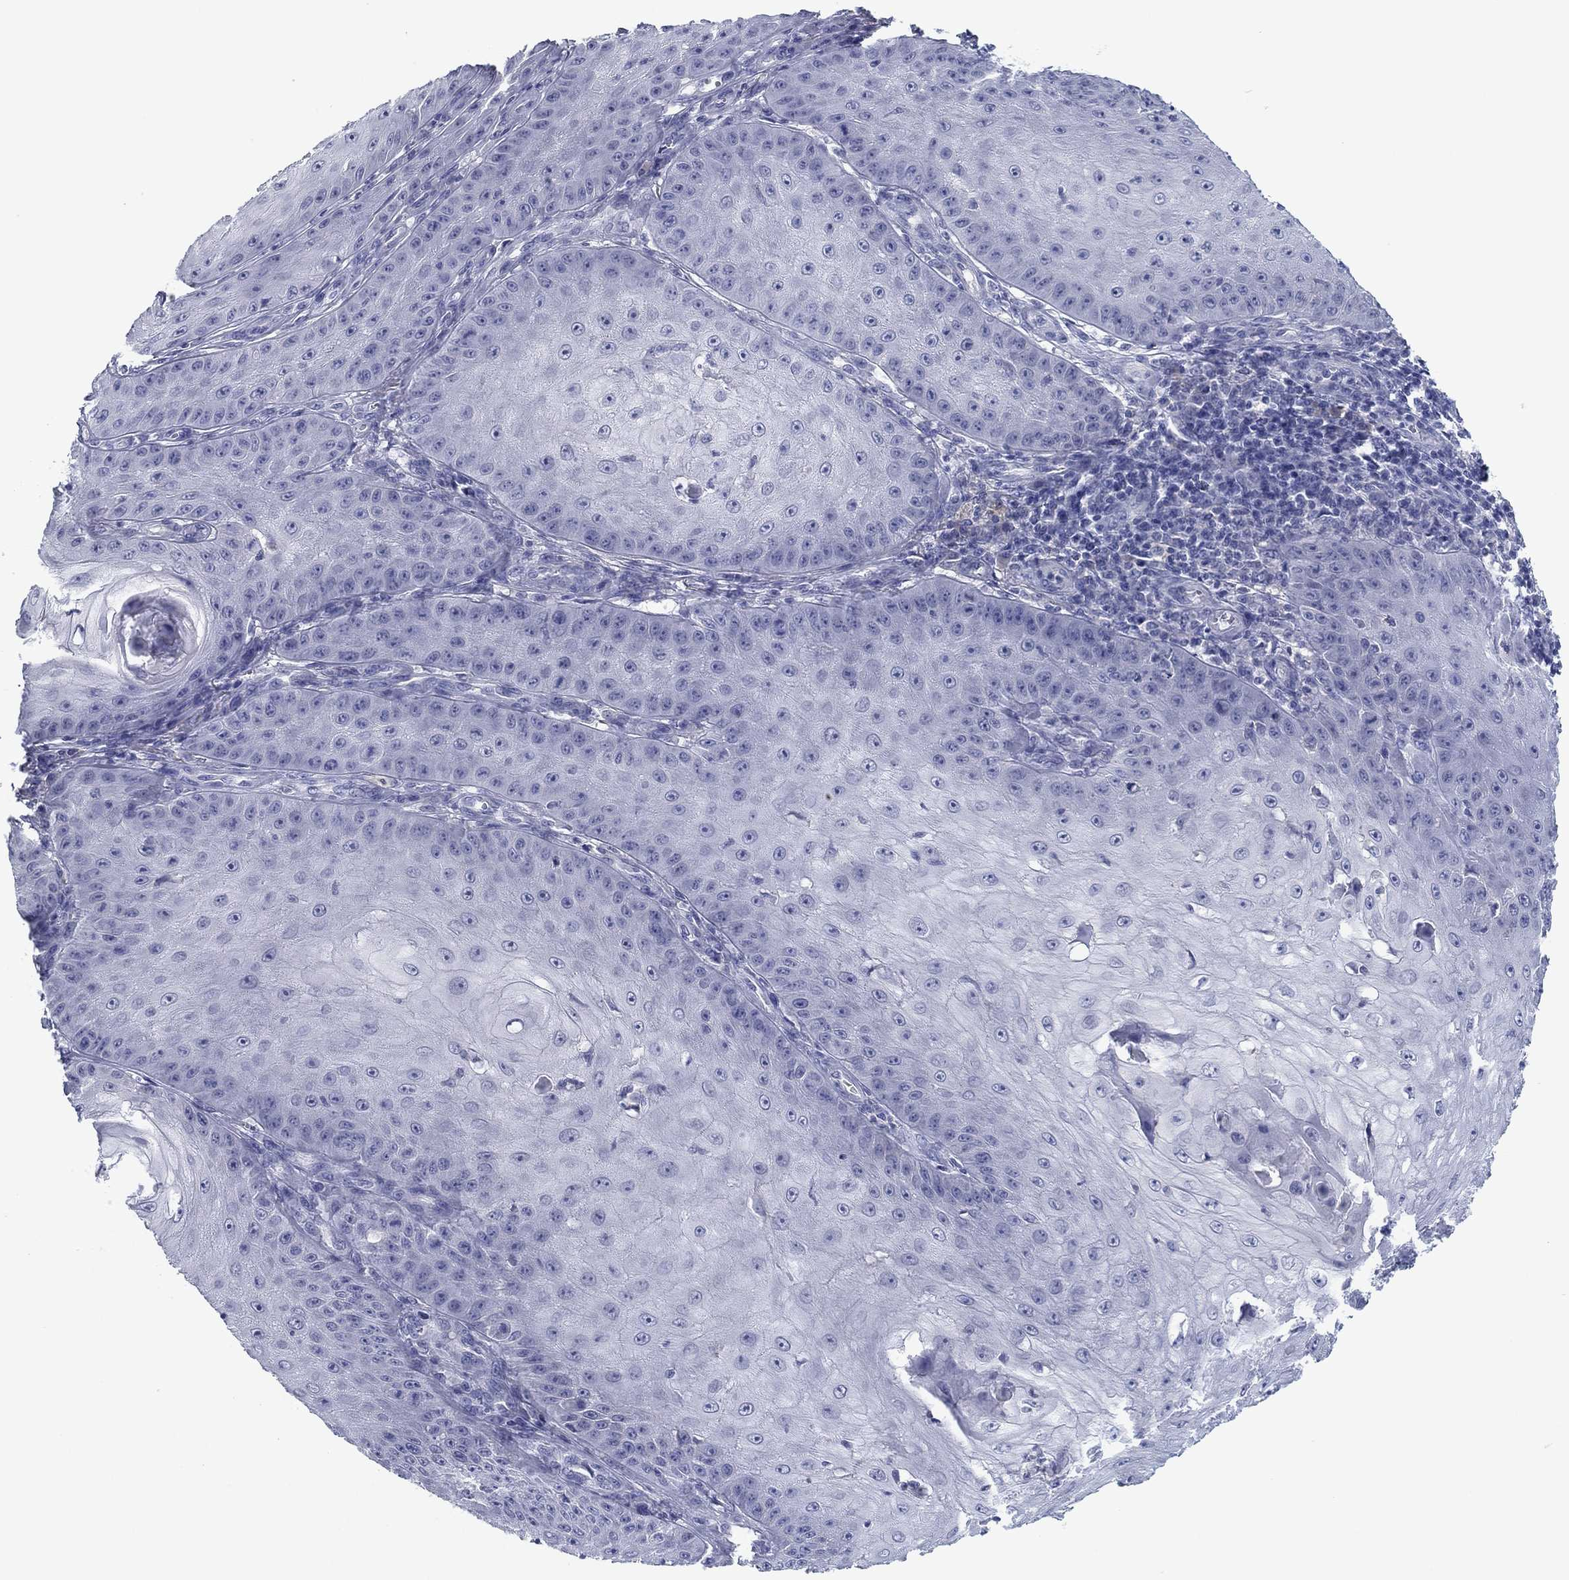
{"staining": {"intensity": "negative", "quantity": "none", "location": "none"}, "tissue": "skin cancer", "cell_type": "Tumor cells", "image_type": "cancer", "snomed": [{"axis": "morphology", "description": "Squamous cell carcinoma, NOS"}, {"axis": "topography", "description": "Skin"}], "caption": "Immunohistochemistry photomicrograph of human skin squamous cell carcinoma stained for a protein (brown), which reveals no positivity in tumor cells.", "gene": "GRK7", "patient": {"sex": "male", "age": 70}}